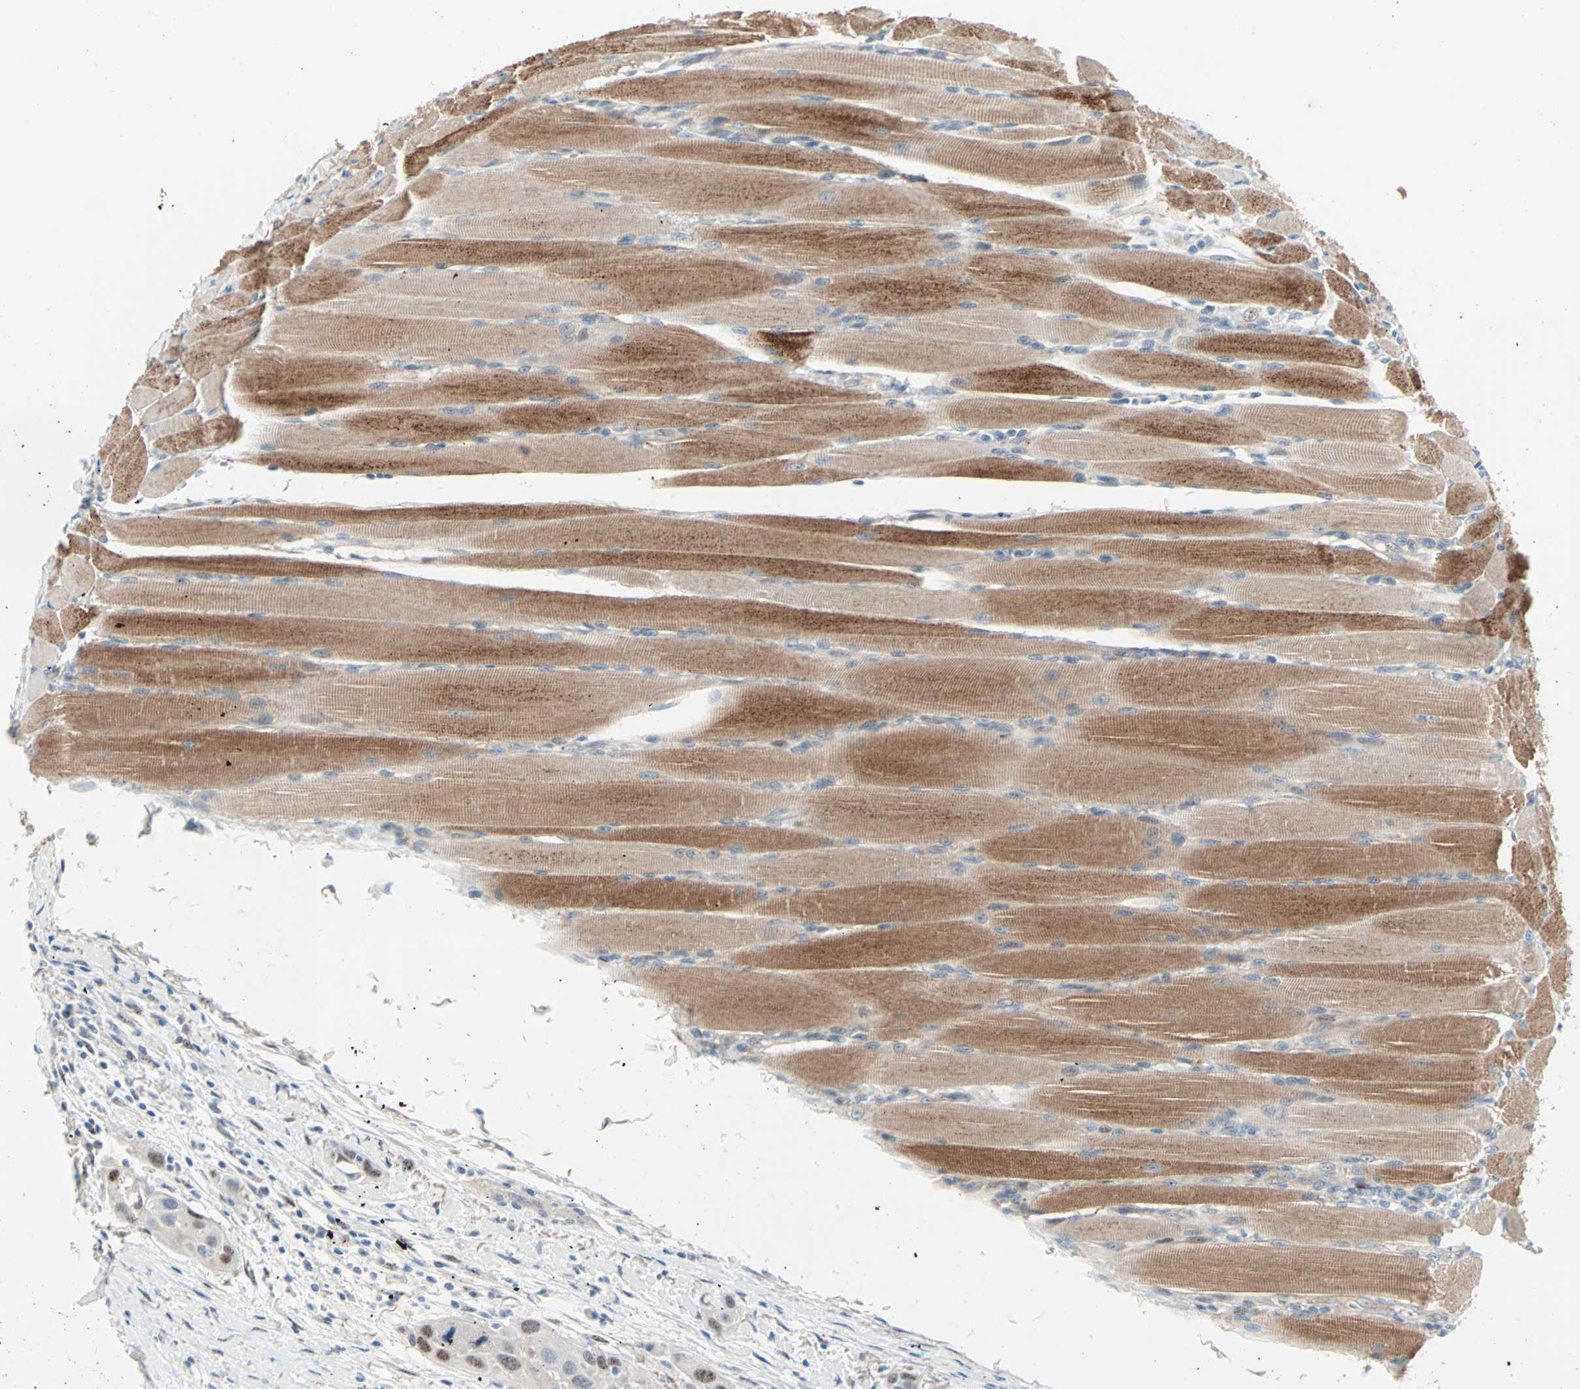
{"staining": {"intensity": "moderate", "quantity": "25%-75%", "location": "nuclear"}, "tissue": "head and neck cancer", "cell_type": "Tumor cells", "image_type": "cancer", "snomed": [{"axis": "morphology", "description": "Squamous cell carcinoma, NOS"}, {"axis": "topography", "description": "Oral tissue"}, {"axis": "topography", "description": "Head-Neck"}], "caption": "Immunohistochemical staining of head and neck cancer (squamous cell carcinoma) demonstrates medium levels of moderate nuclear protein positivity in approximately 25%-75% of tumor cells.", "gene": "CAND2", "patient": {"sex": "female", "age": 50}}